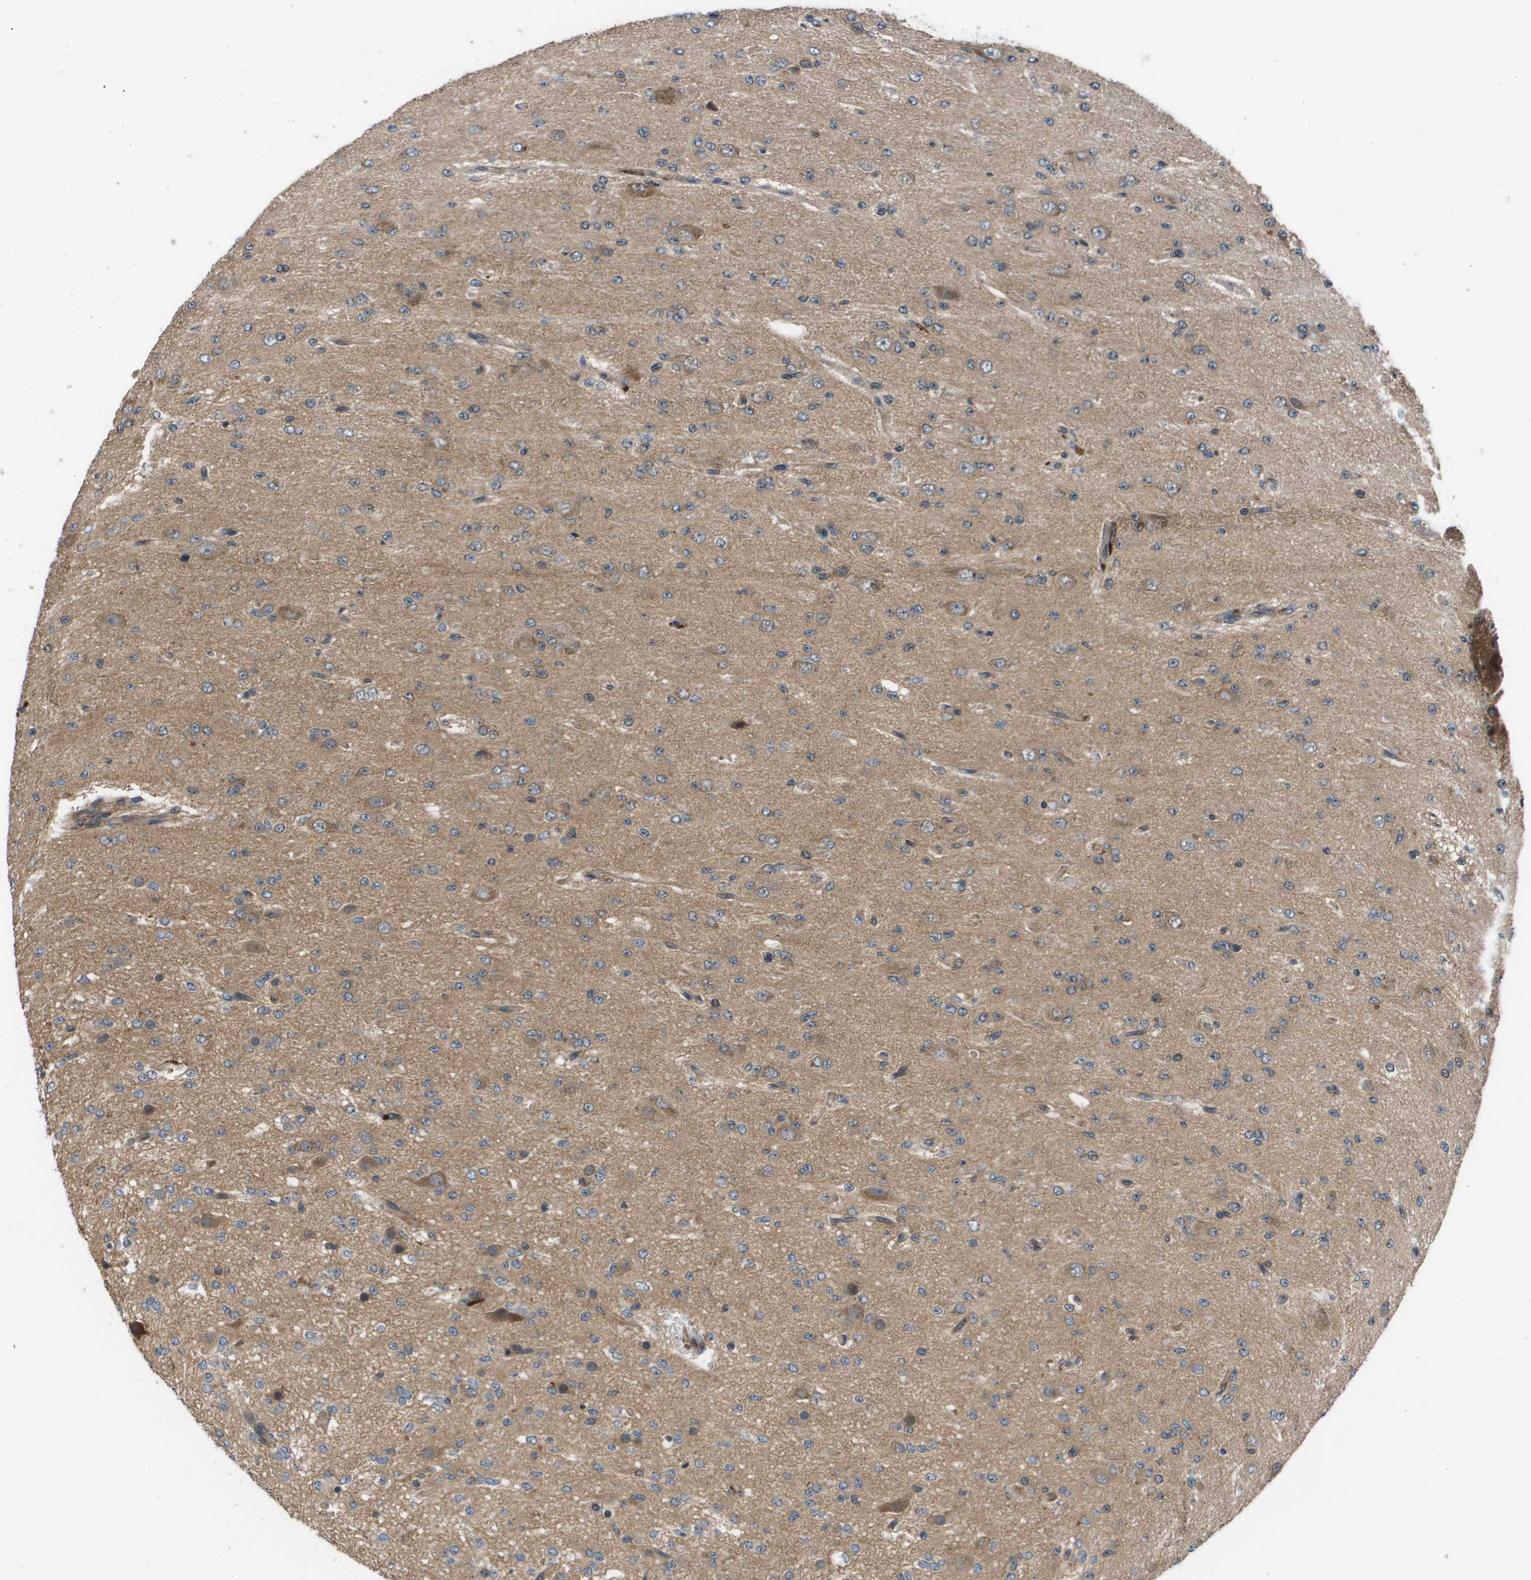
{"staining": {"intensity": "negative", "quantity": "none", "location": "none"}, "tissue": "glioma", "cell_type": "Tumor cells", "image_type": "cancer", "snomed": [{"axis": "morphology", "description": "Glioma, malignant, Low grade"}, {"axis": "topography", "description": "Brain"}], "caption": "This is an immunohistochemistry micrograph of malignant glioma (low-grade). There is no expression in tumor cells.", "gene": "ENPP5", "patient": {"sex": "male", "age": 38}}